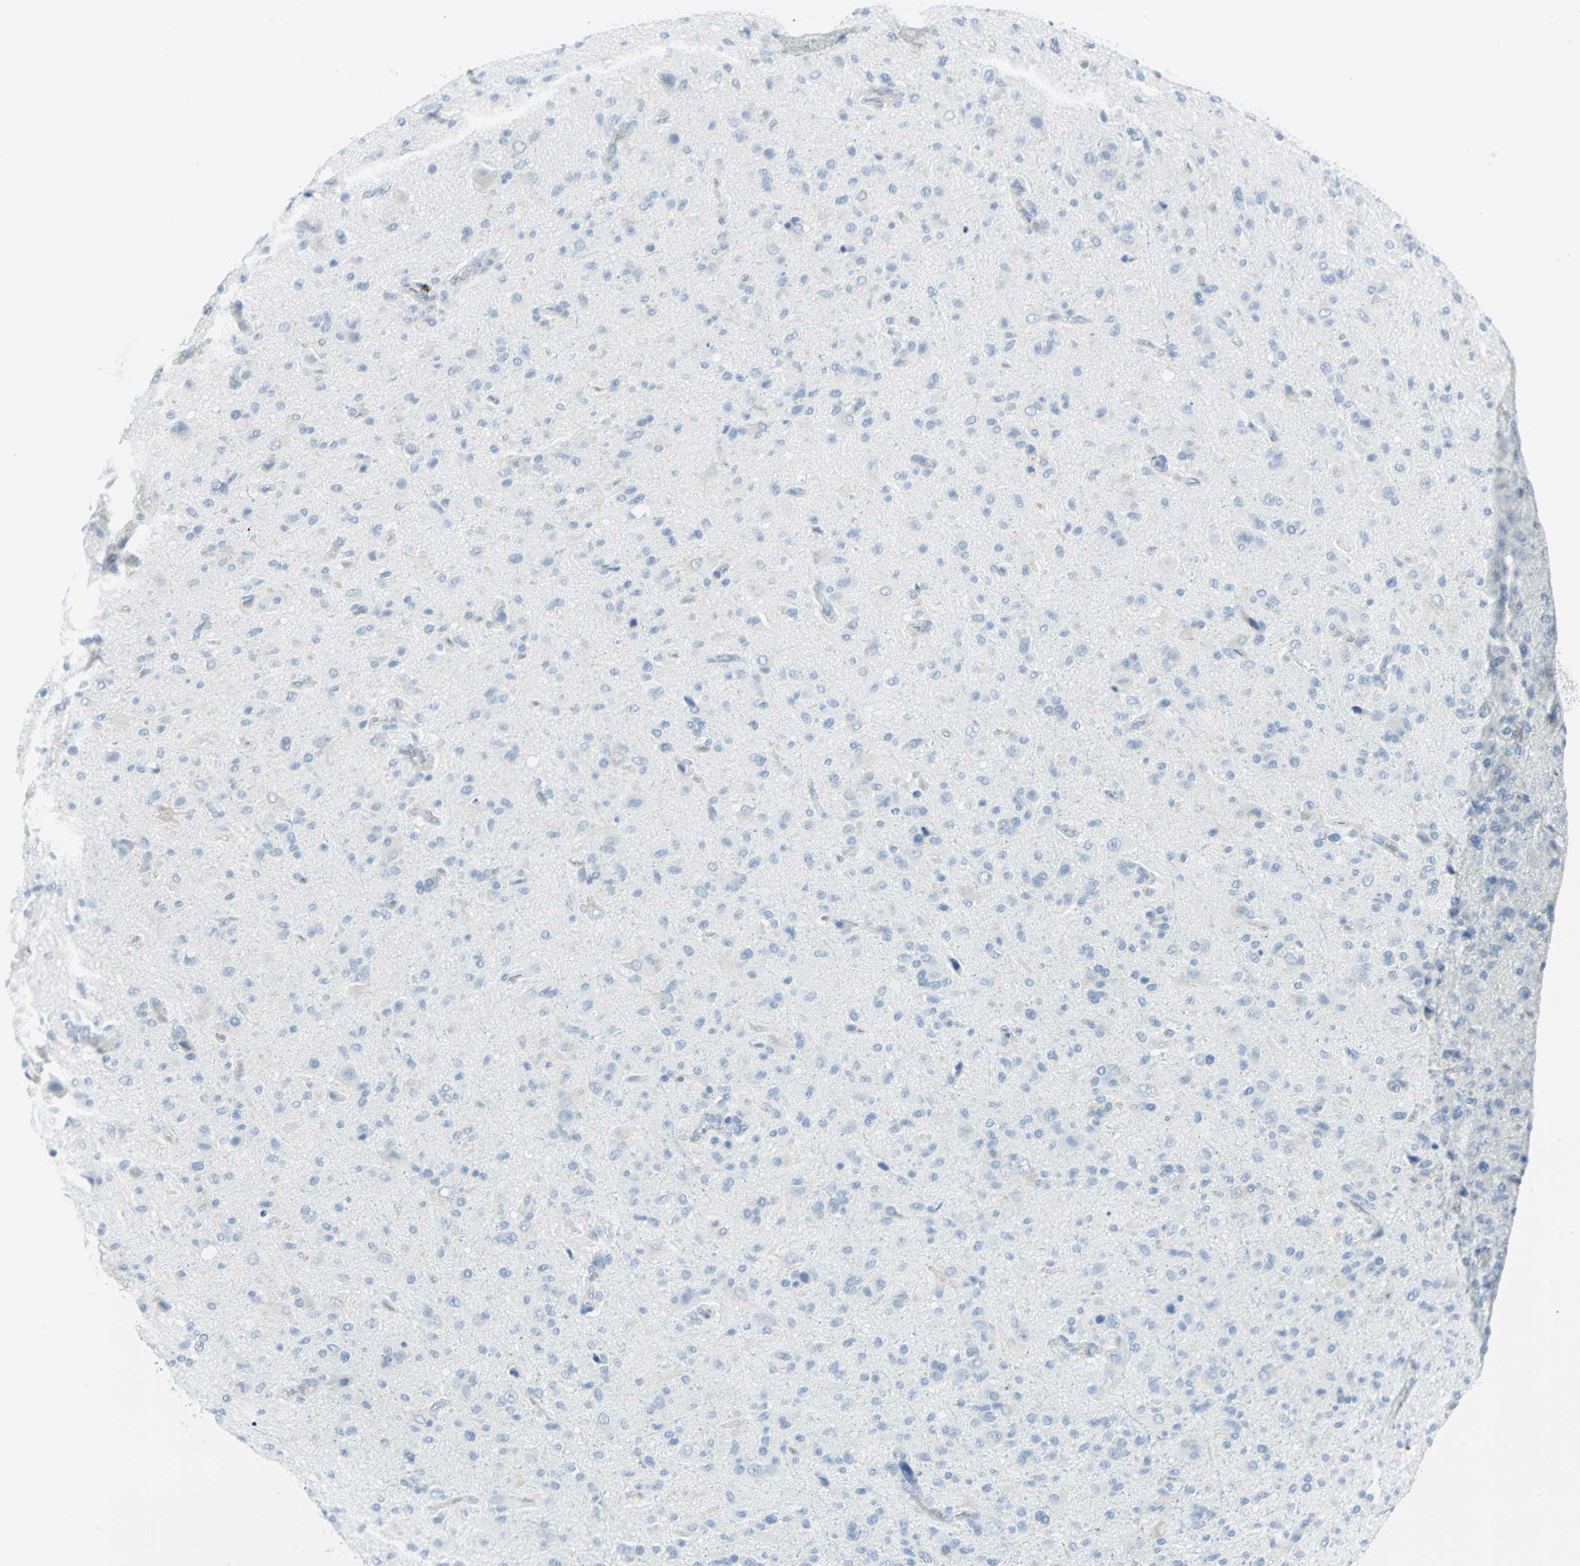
{"staining": {"intensity": "negative", "quantity": "none", "location": "none"}, "tissue": "glioma", "cell_type": "Tumor cells", "image_type": "cancer", "snomed": [{"axis": "morphology", "description": "Glioma, malignant, High grade"}, {"axis": "topography", "description": "Brain"}], "caption": "This is an immunohistochemistry photomicrograph of human malignant glioma (high-grade). There is no expression in tumor cells.", "gene": "CYB5A", "patient": {"sex": "male", "age": 71}}